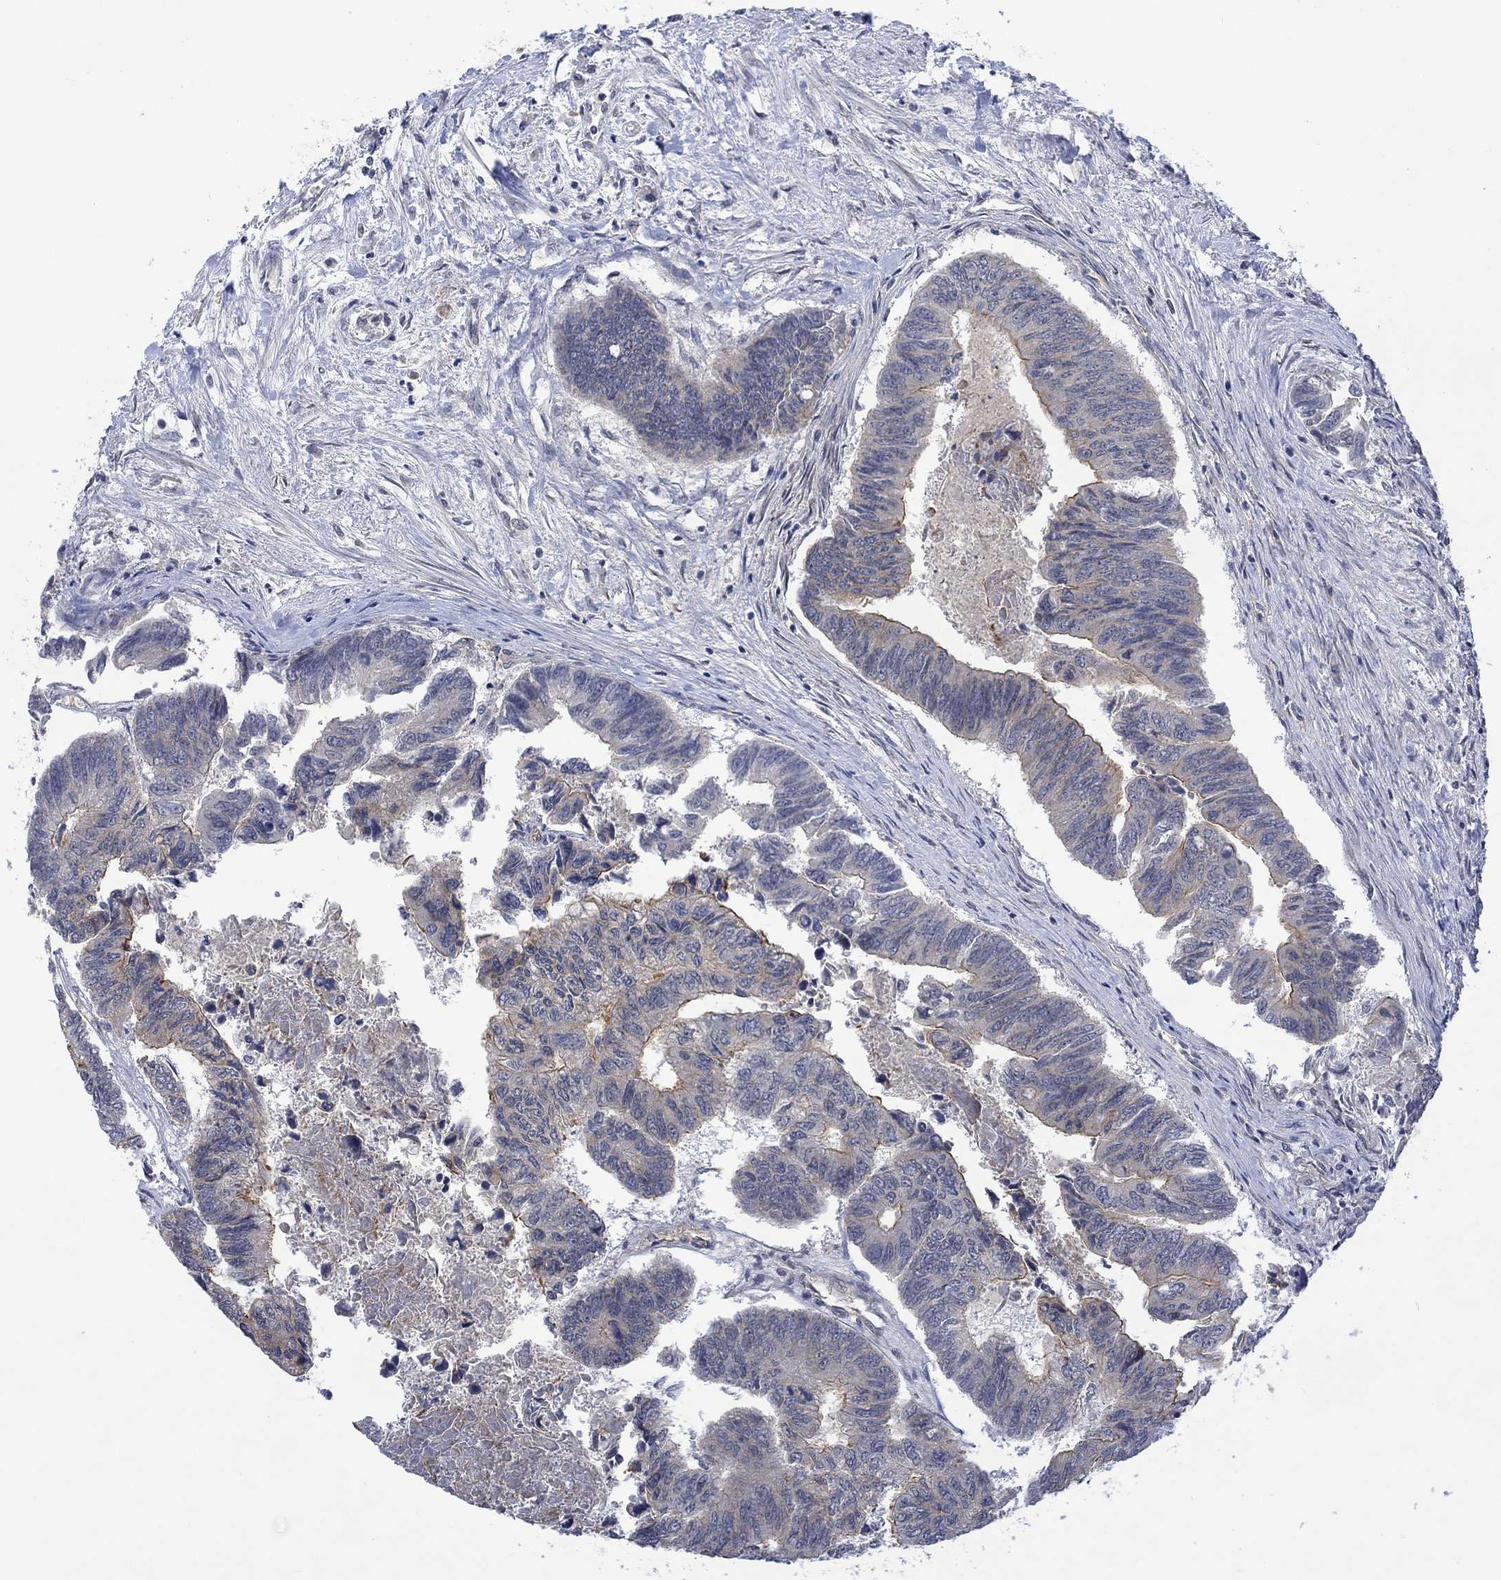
{"staining": {"intensity": "moderate", "quantity": "<25%", "location": "cytoplasmic/membranous"}, "tissue": "colorectal cancer", "cell_type": "Tumor cells", "image_type": "cancer", "snomed": [{"axis": "morphology", "description": "Adenocarcinoma, NOS"}, {"axis": "topography", "description": "Colon"}], "caption": "Tumor cells show low levels of moderate cytoplasmic/membranous staining in about <25% of cells in human colorectal adenocarcinoma. (DAB (3,3'-diaminobenzidine) IHC, brown staining for protein, blue staining for nuclei).", "gene": "GRIN2D", "patient": {"sex": "female", "age": 65}}